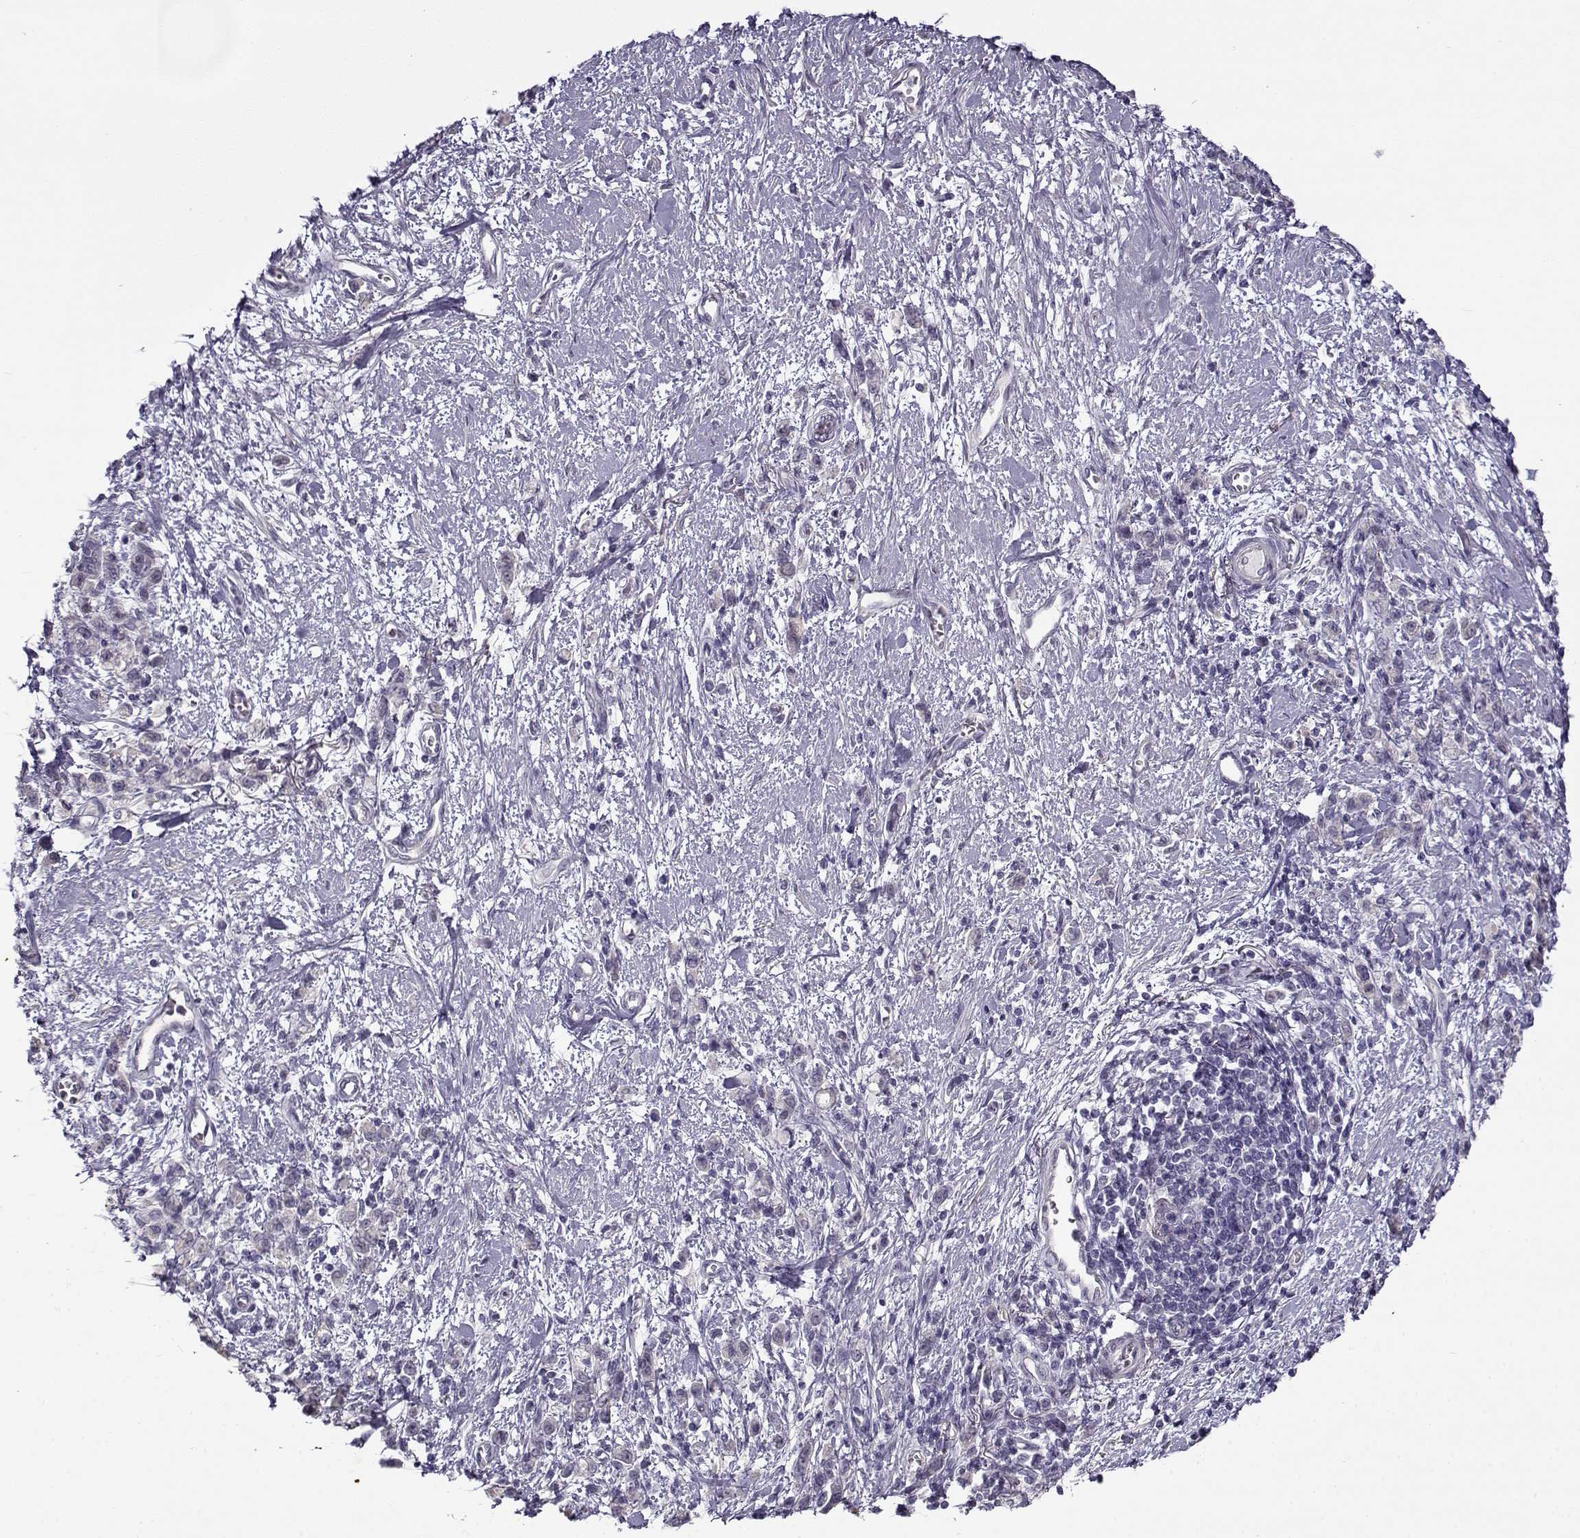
{"staining": {"intensity": "negative", "quantity": "none", "location": "none"}, "tissue": "stomach cancer", "cell_type": "Tumor cells", "image_type": "cancer", "snomed": [{"axis": "morphology", "description": "Adenocarcinoma, NOS"}, {"axis": "topography", "description": "Stomach"}], "caption": "The immunohistochemistry micrograph has no significant expression in tumor cells of adenocarcinoma (stomach) tissue.", "gene": "TEX55", "patient": {"sex": "male", "age": 77}}